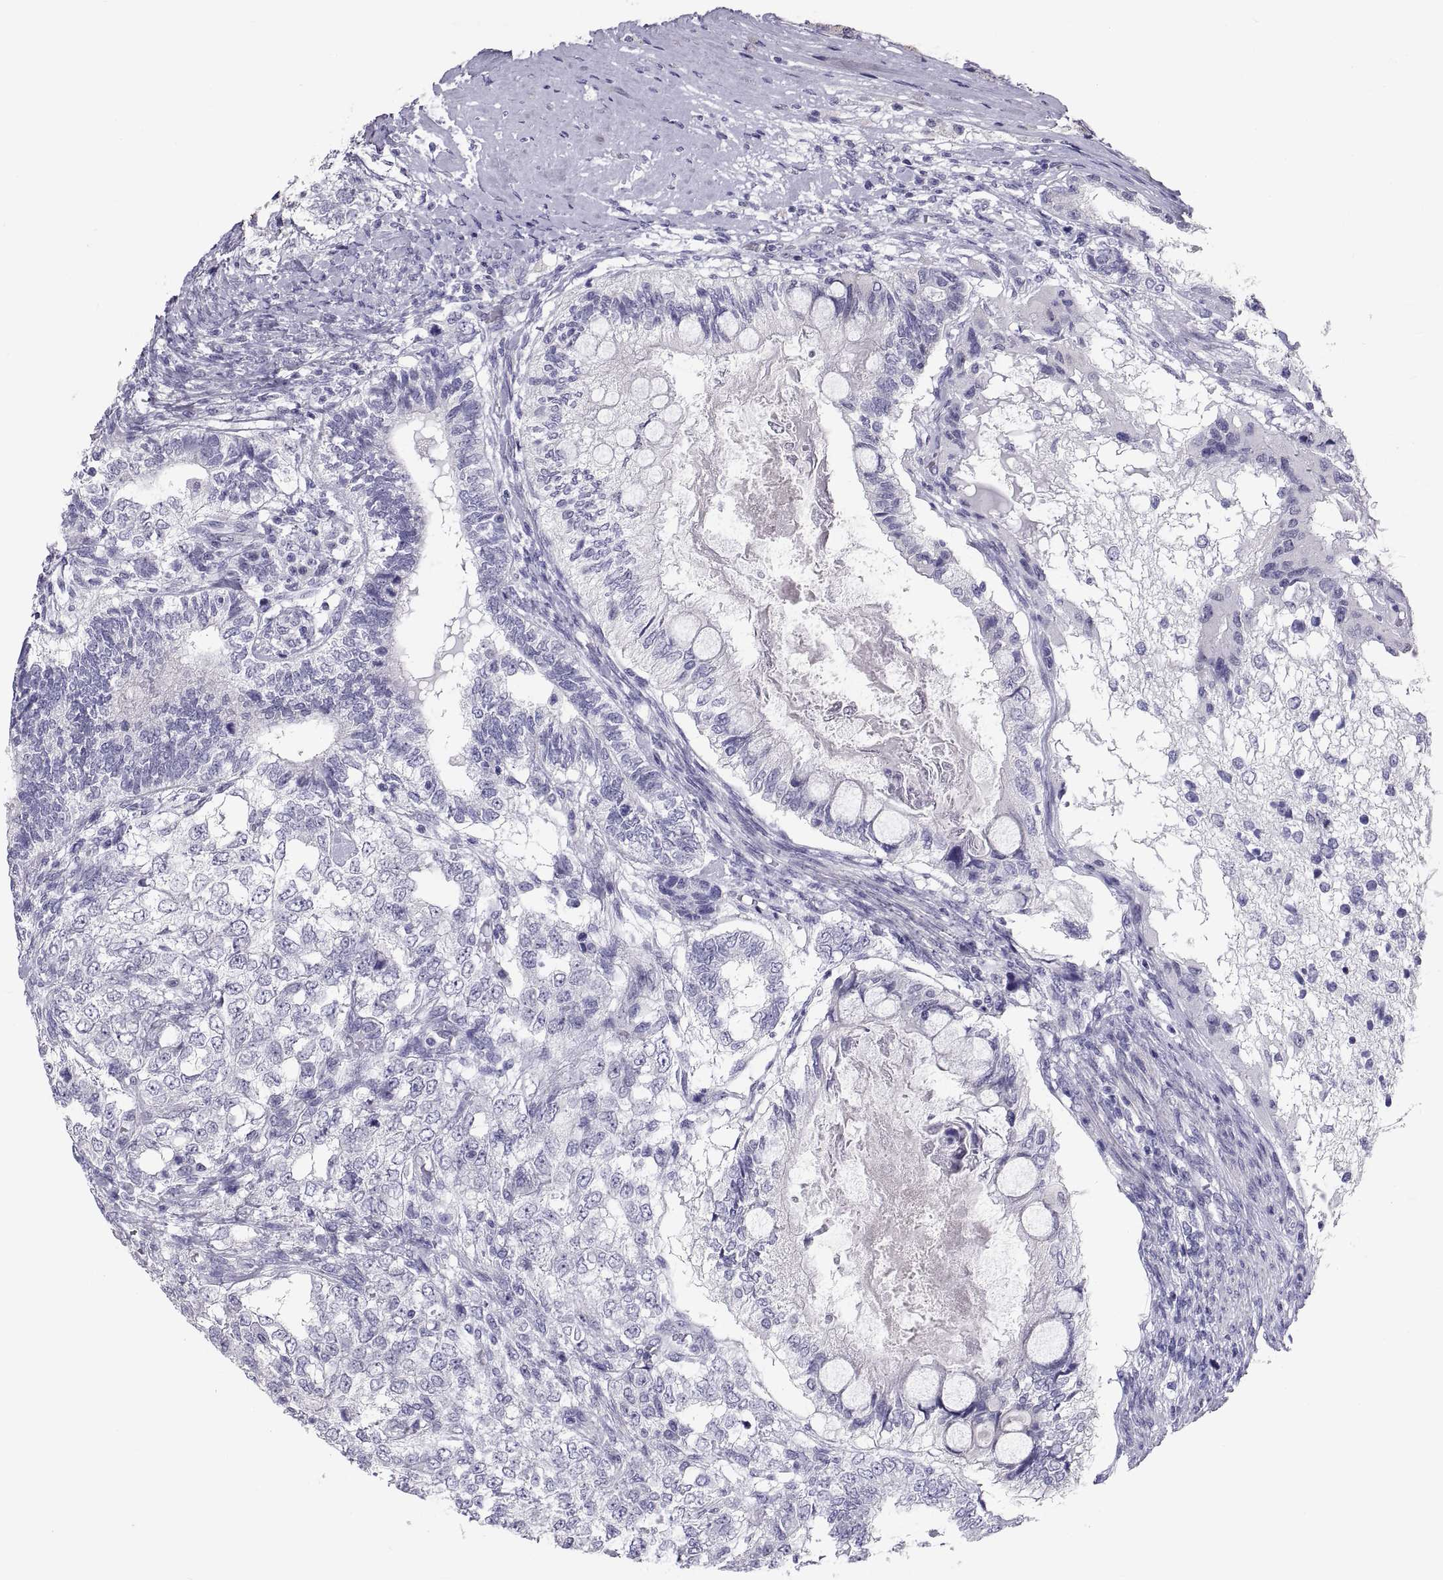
{"staining": {"intensity": "negative", "quantity": "none", "location": "none"}, "tissue": "testis cancer", "cell_type": "Tumor cells", "image_type": "cancer", "snomed": [{"axis": "morphology", "description": "Seminoma, NOS"}, {"axis": "morphology", "description": "Carcinoma, Embryonal, NOS"}, {"axis": "topography", "description": "Testis"}], "caption": "There is no significant staining in tumor cells of testis cancer (seminoma). (DAB (3,3'-diaminobenzidine) IHC visualized using brightfield microscopy, high magnification).", "gene": "FAM170A", "patient": {"sex": "male", "age": 41}}